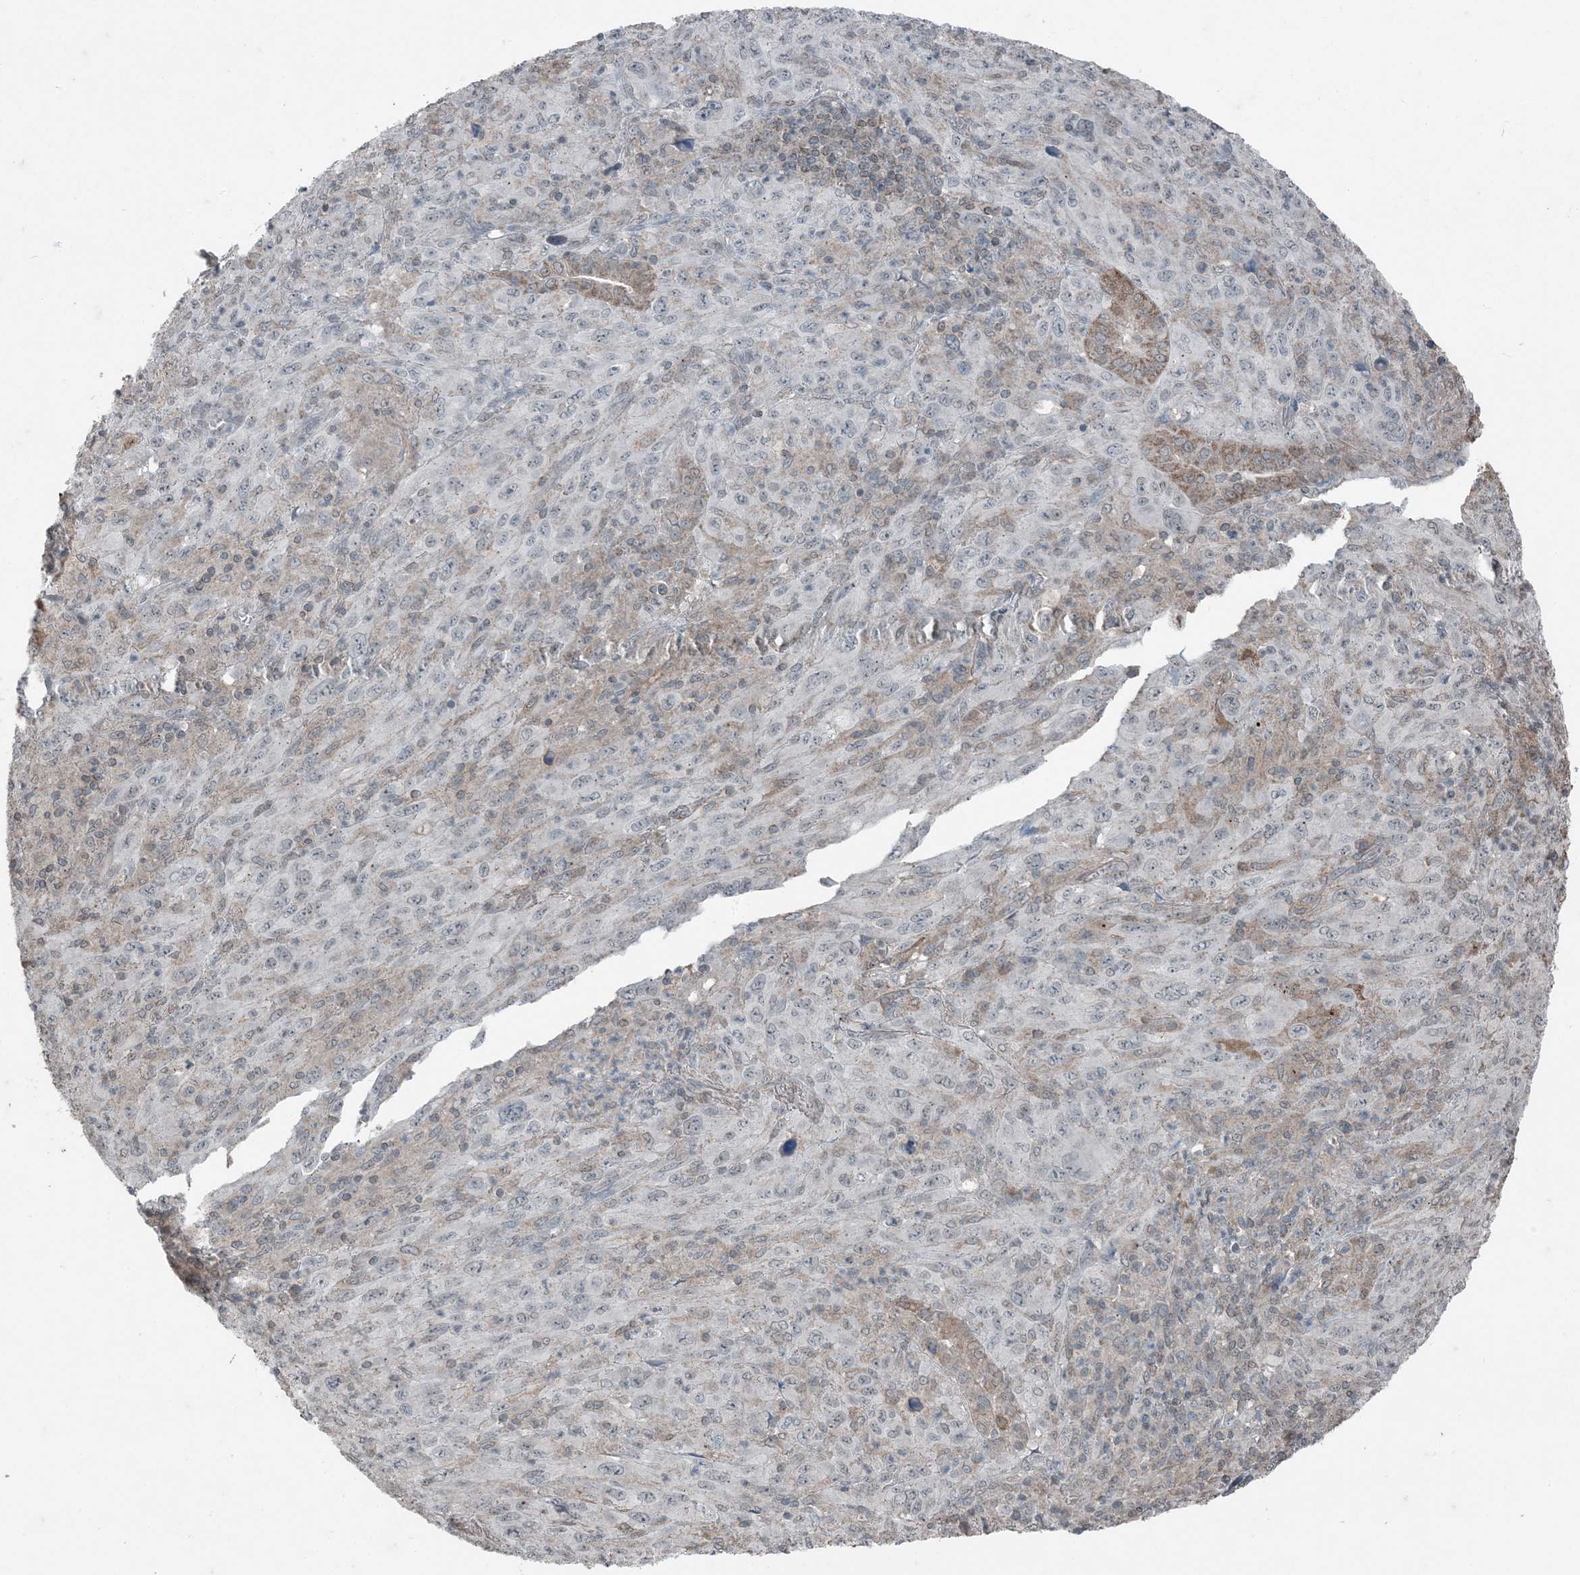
{"staining": {"intensity": "negative", "quantity": "none", "location": "none"}, "tissue": "melanoma", "cell_type": "Tumor cells", "image_type": "cancer", "snomed": [{"axis": "morphology", "description": "Malignant melanoma, Metastatic site"}, {"axis": "topography", "description": "Skin"}], "caption": "This is an immunohistochemistry photomicrograph of human malignant melanoma (metastatic site). There is no expression in tumor cells.", "gene": "GNL1", "patient": {"sex": "female", "age": 56}}